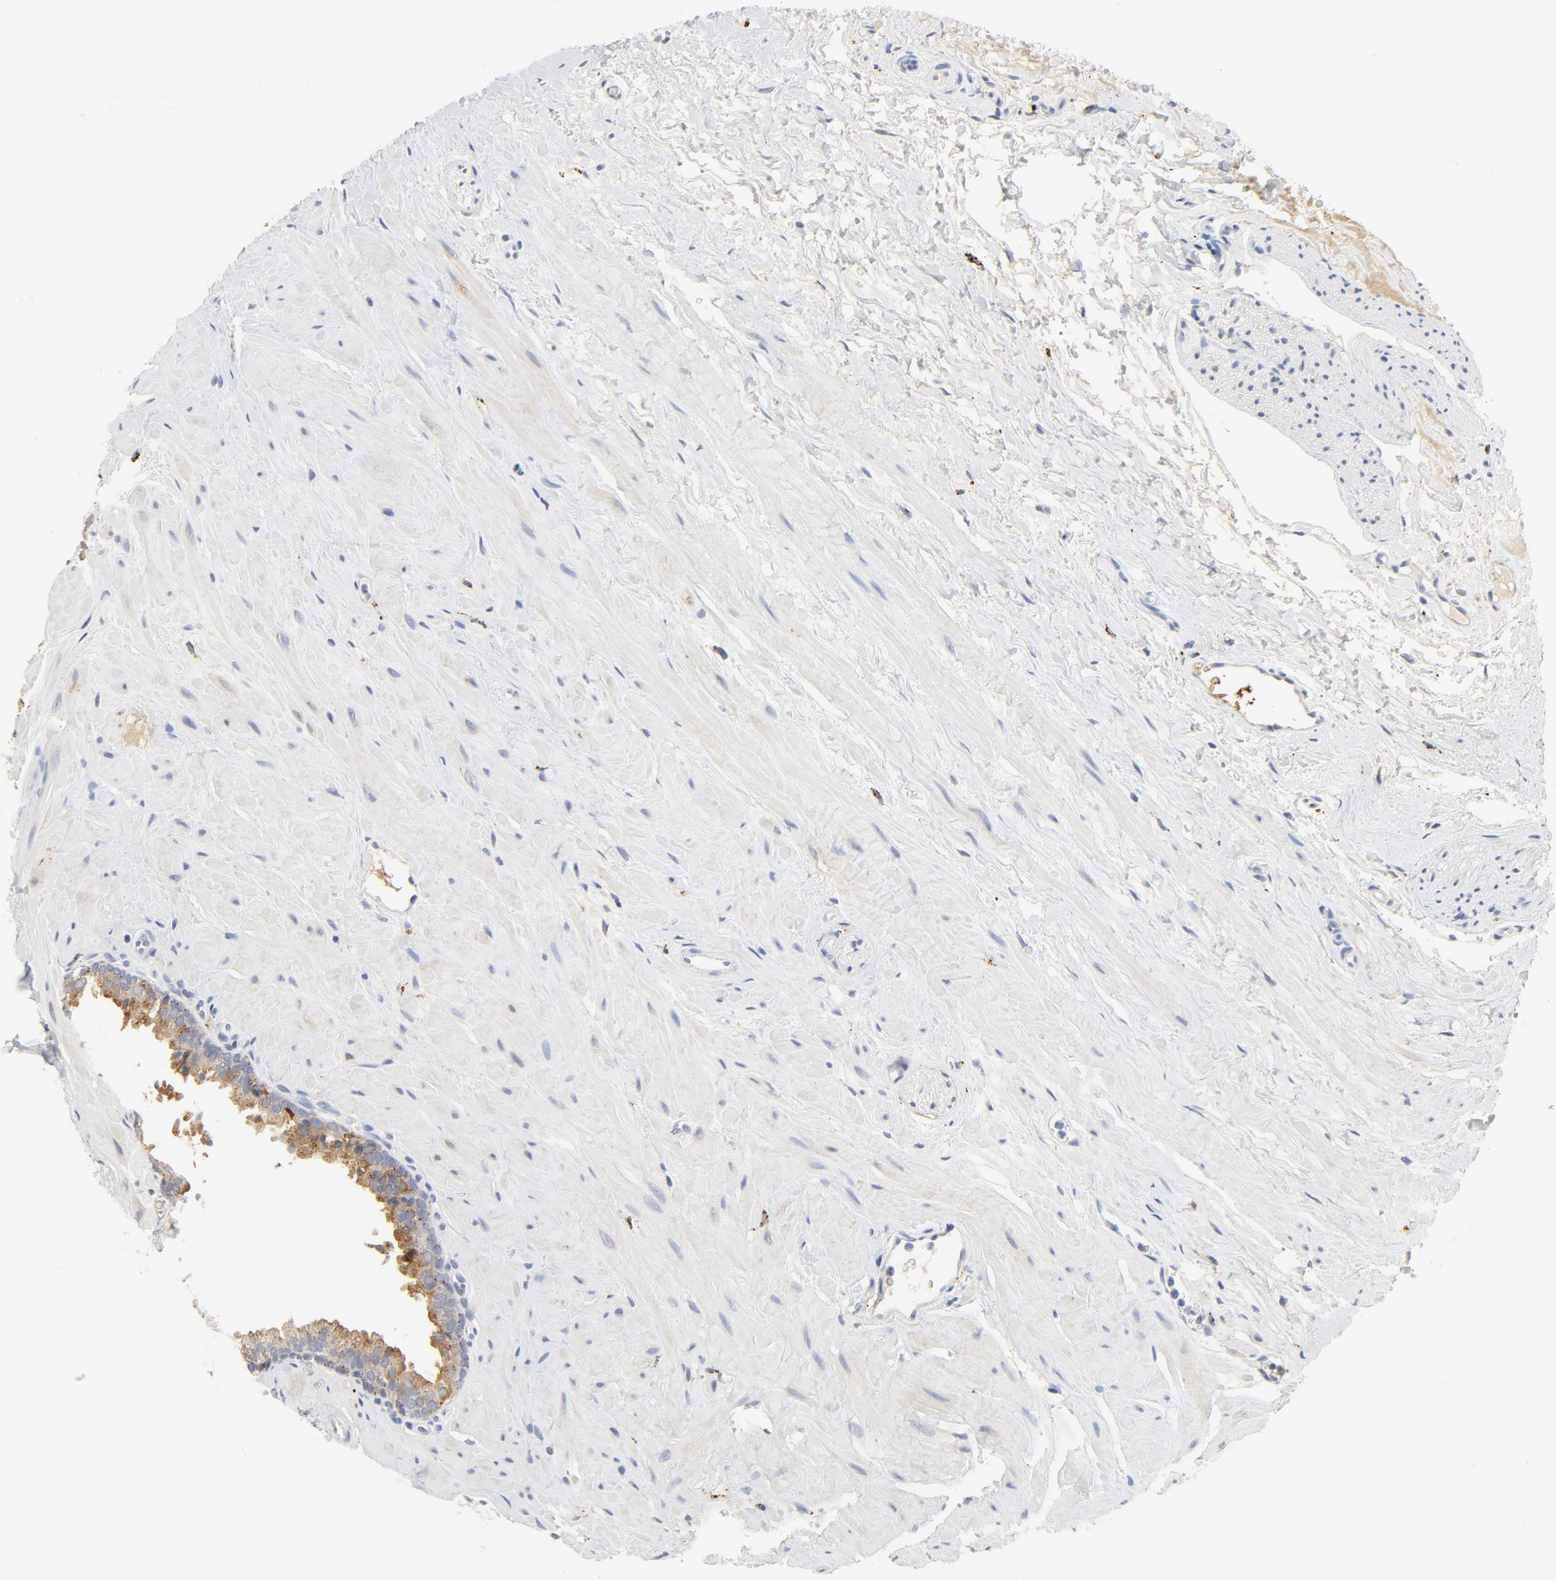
{"staining": {"intensity": "strong", "quantity": ">75%", "location": "cytoplasmic/membranous"}, "tissue": "prostate", "cell_type": "Glandular cells", "image_type": "normal", "snomed": [{"axis": "morphology", "description": "Normal tissue, NOS"}, {"axis": "topography", "description": "Prostate"}], "caption": "Immunohistochemical staining of unremarkable human prostate displays >75% levels of strong cytoplasmic/membranous protein positivity in about >75% of glandular cells.", "gene": "MAGEB17", "patient": {"sex": "male", "age": 60}}